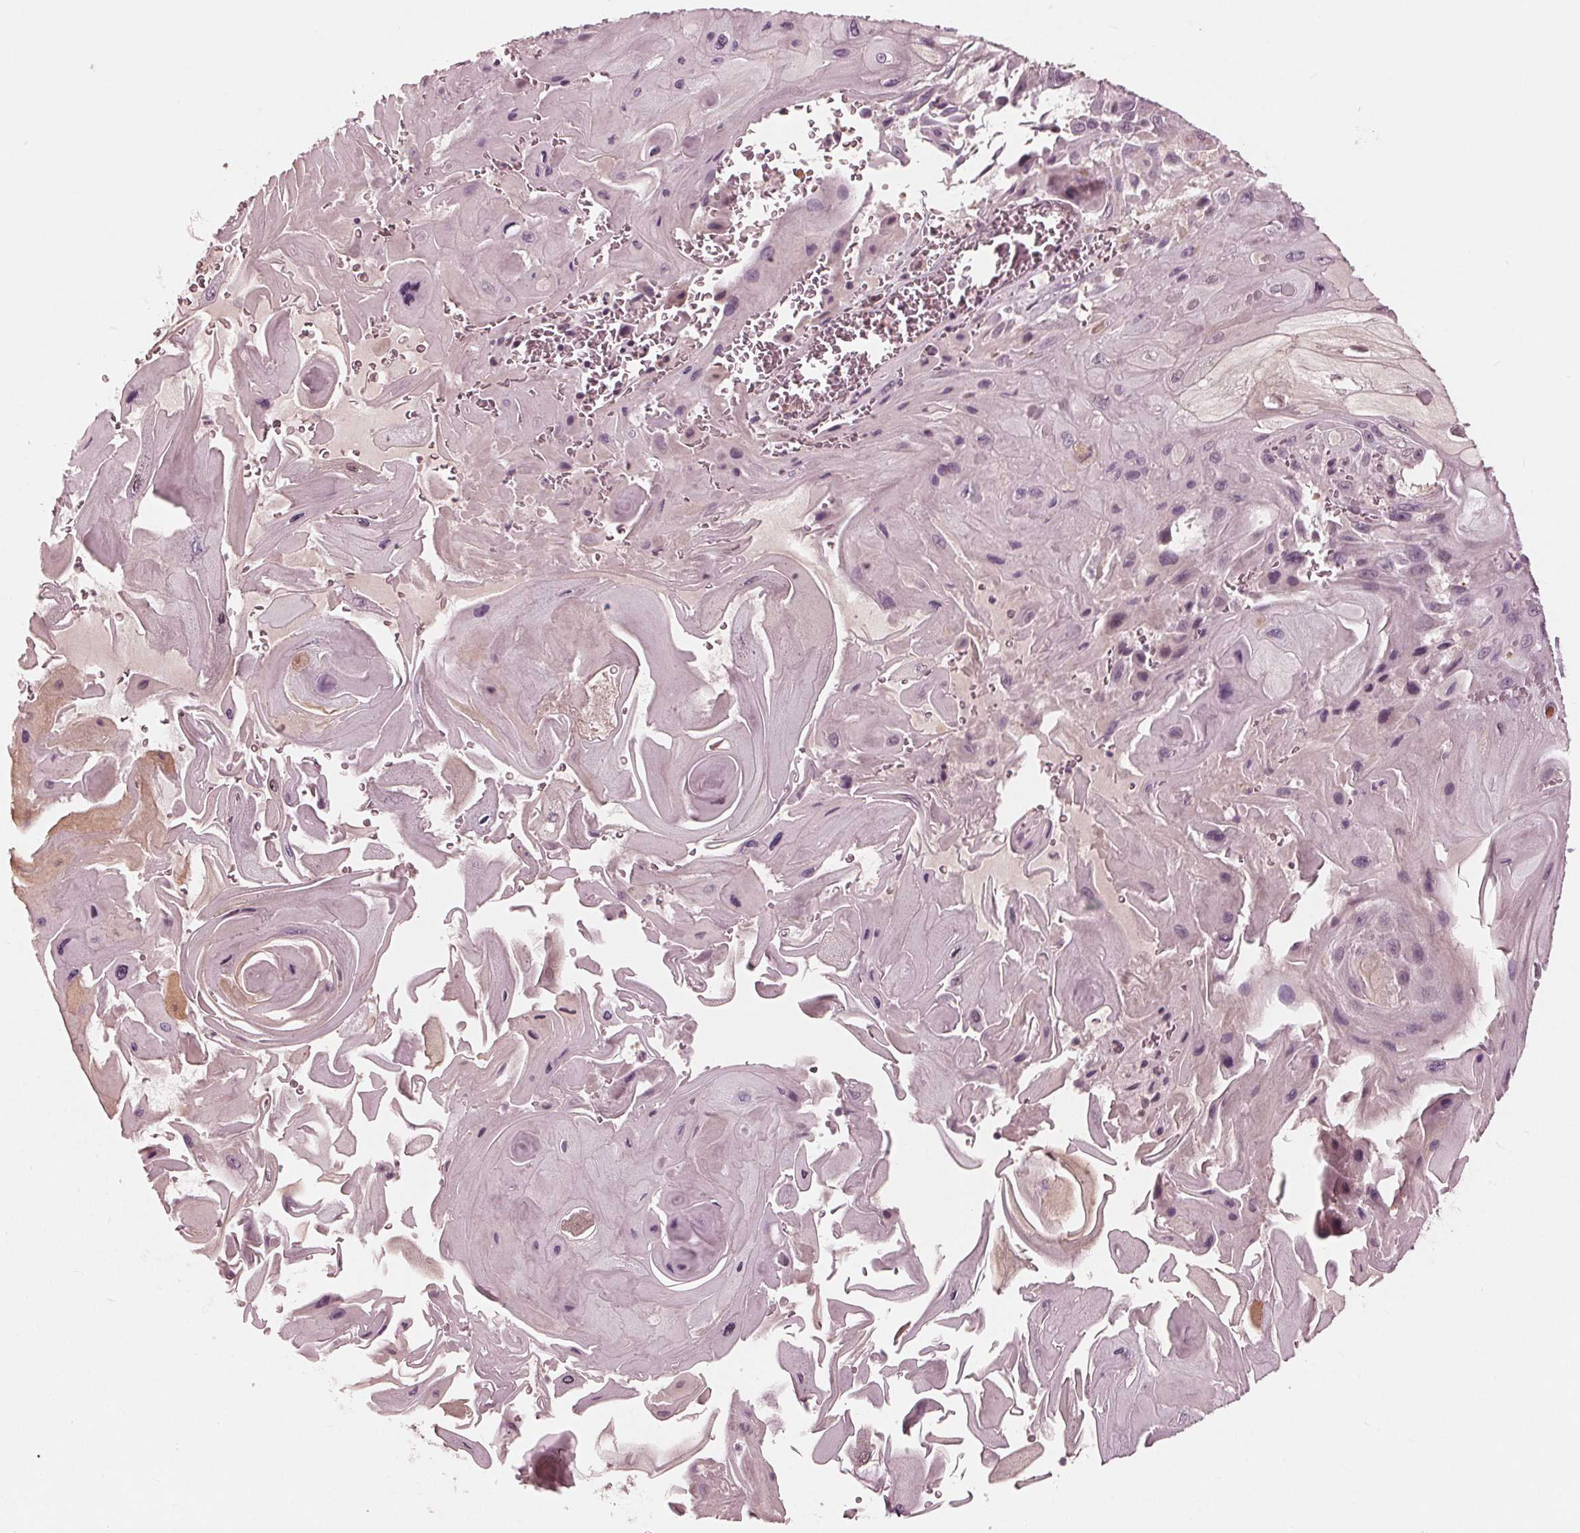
{"staining": {"intensity": "moderate", "quantity": "<25%", "location": "nuclear"}, "tissue": "skin cancer", "cell_type": "Tumor cells", "image_type": "cancer", "snomed": [{"axis": "morphology", "description": "Squamous cell carcinoma, NOS"}, {"axis": "topography", "description": "Skin"}], "caption": "Immunohistochemical staining of human skin squamous cell carcinoma displays low levels of moderate nuclear protein expression in about <25% of tumor cells.", "gene": "UBALD1", "patient": {"sex": "female", "age": 94}}